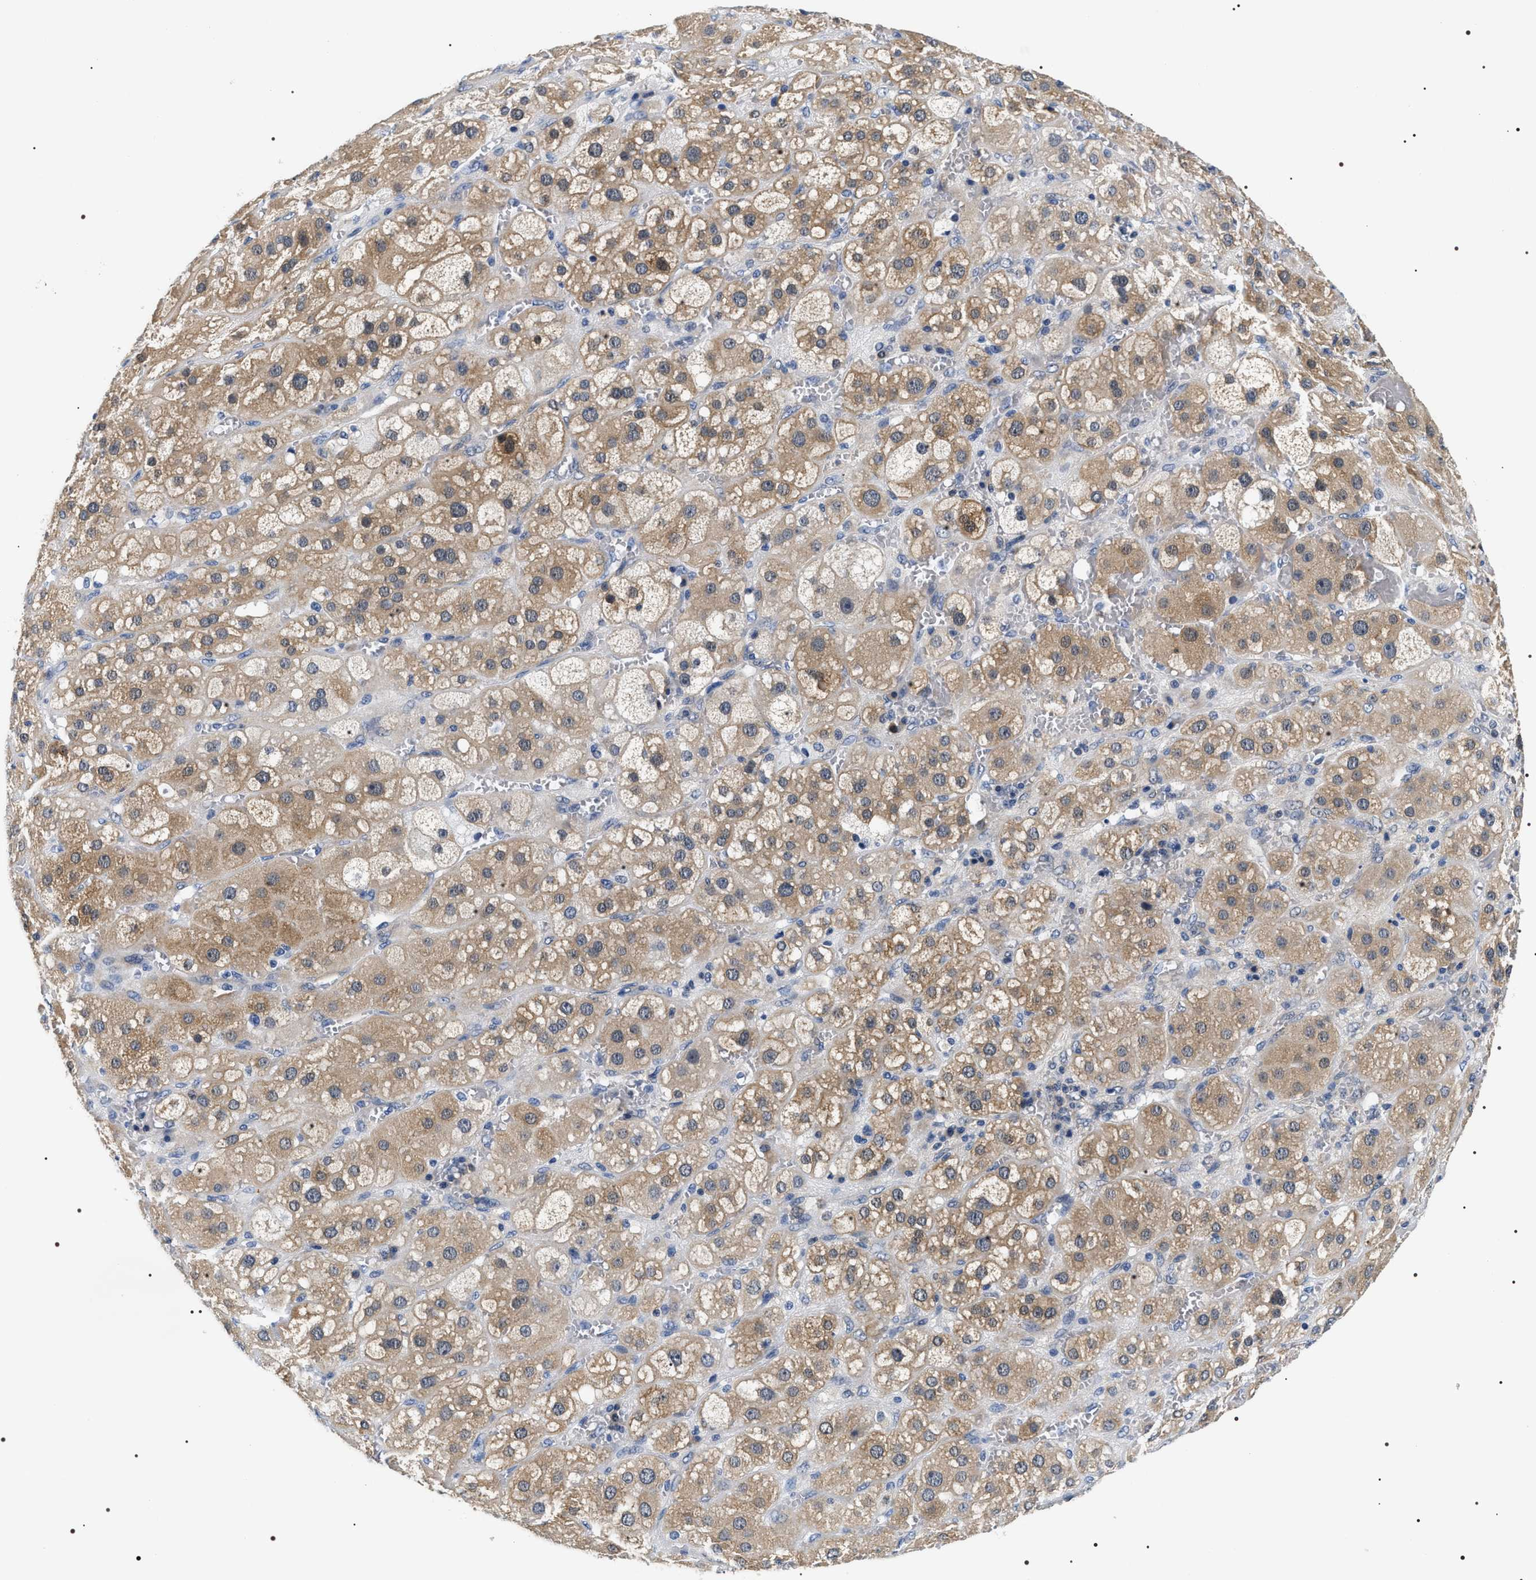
{"staining": {"intensity": "moderate", "quantity": ">75%", "location": "cytoplasmic/membranous"}, "tissue": "adrenal gland", "cell_type": "Glandular cells", "image_type": "normal", "snomed": [{"axis": "morphology", "description": "Normal tissue, NOS"}, {"axis": "topography", "description": "Adrenal gland"}], "caption": "Moderate cytoplasmic/membranous protein positivity is present in approximately >75% of glandular cells in adrenal gland. (DAB (3,3'-diaminobenzidine) = brown stain, brightfield microscopy at high magnification).", "gene": "BAG2", "patient": {"sex": "female", "age": 47}}